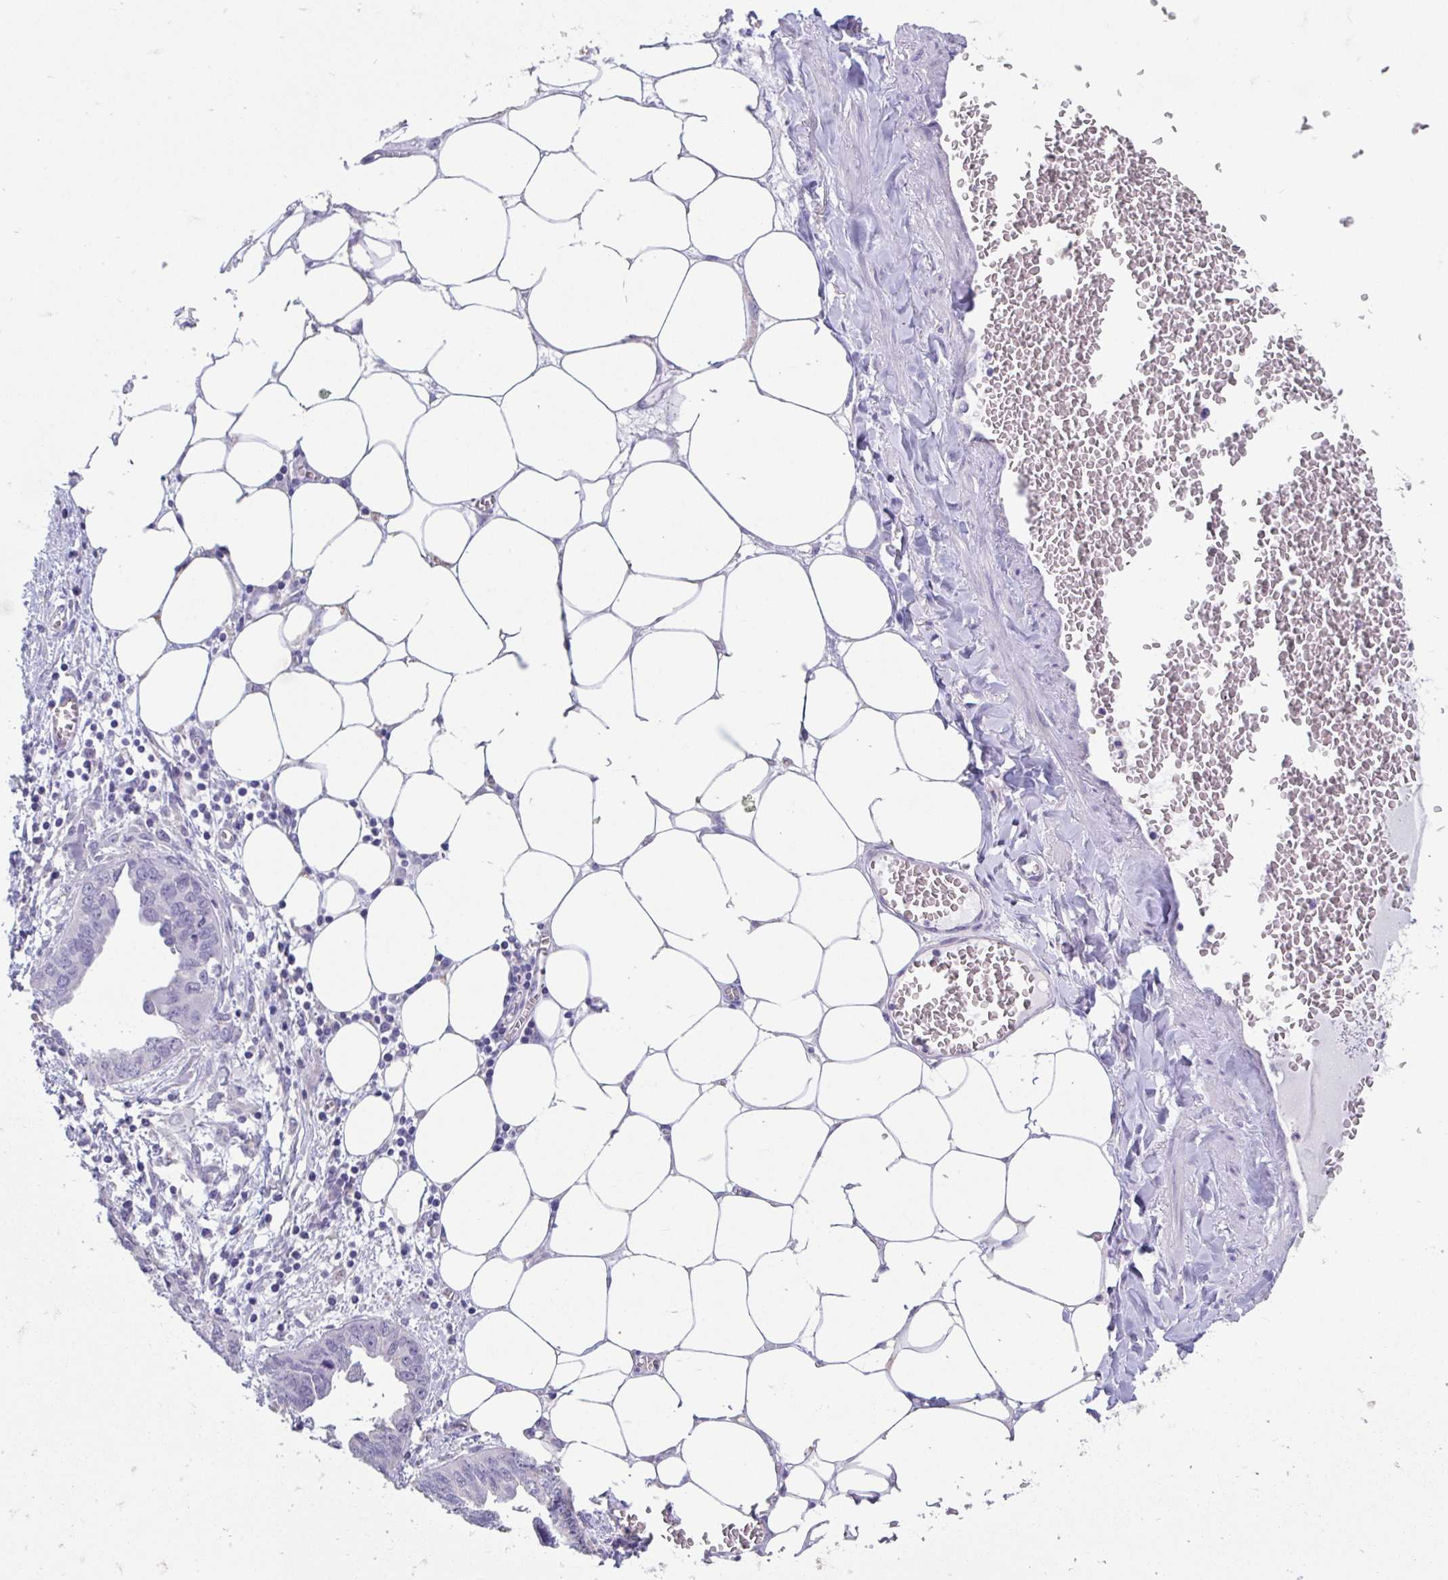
{"staining": {"intensity": "negative", "quantity": "none", "location": "none"}, "tissue": "ovarian cancer", "cell_type": "Tumor cells", "image_type": "cancer", "snomed": [{"axis": "morphology", "description": "Cystadenocarcinoma, serous, NOS"}, {"axis": "topography", "description": "Ovary"}], "caption": "Ovarian cancer (serous cystadenocarcinoma) was stained to show a protein in brown. There is no significant positivity in tumor cells.", "gene": "GPR162", "patient": {"sex": "female", "age": 75}}